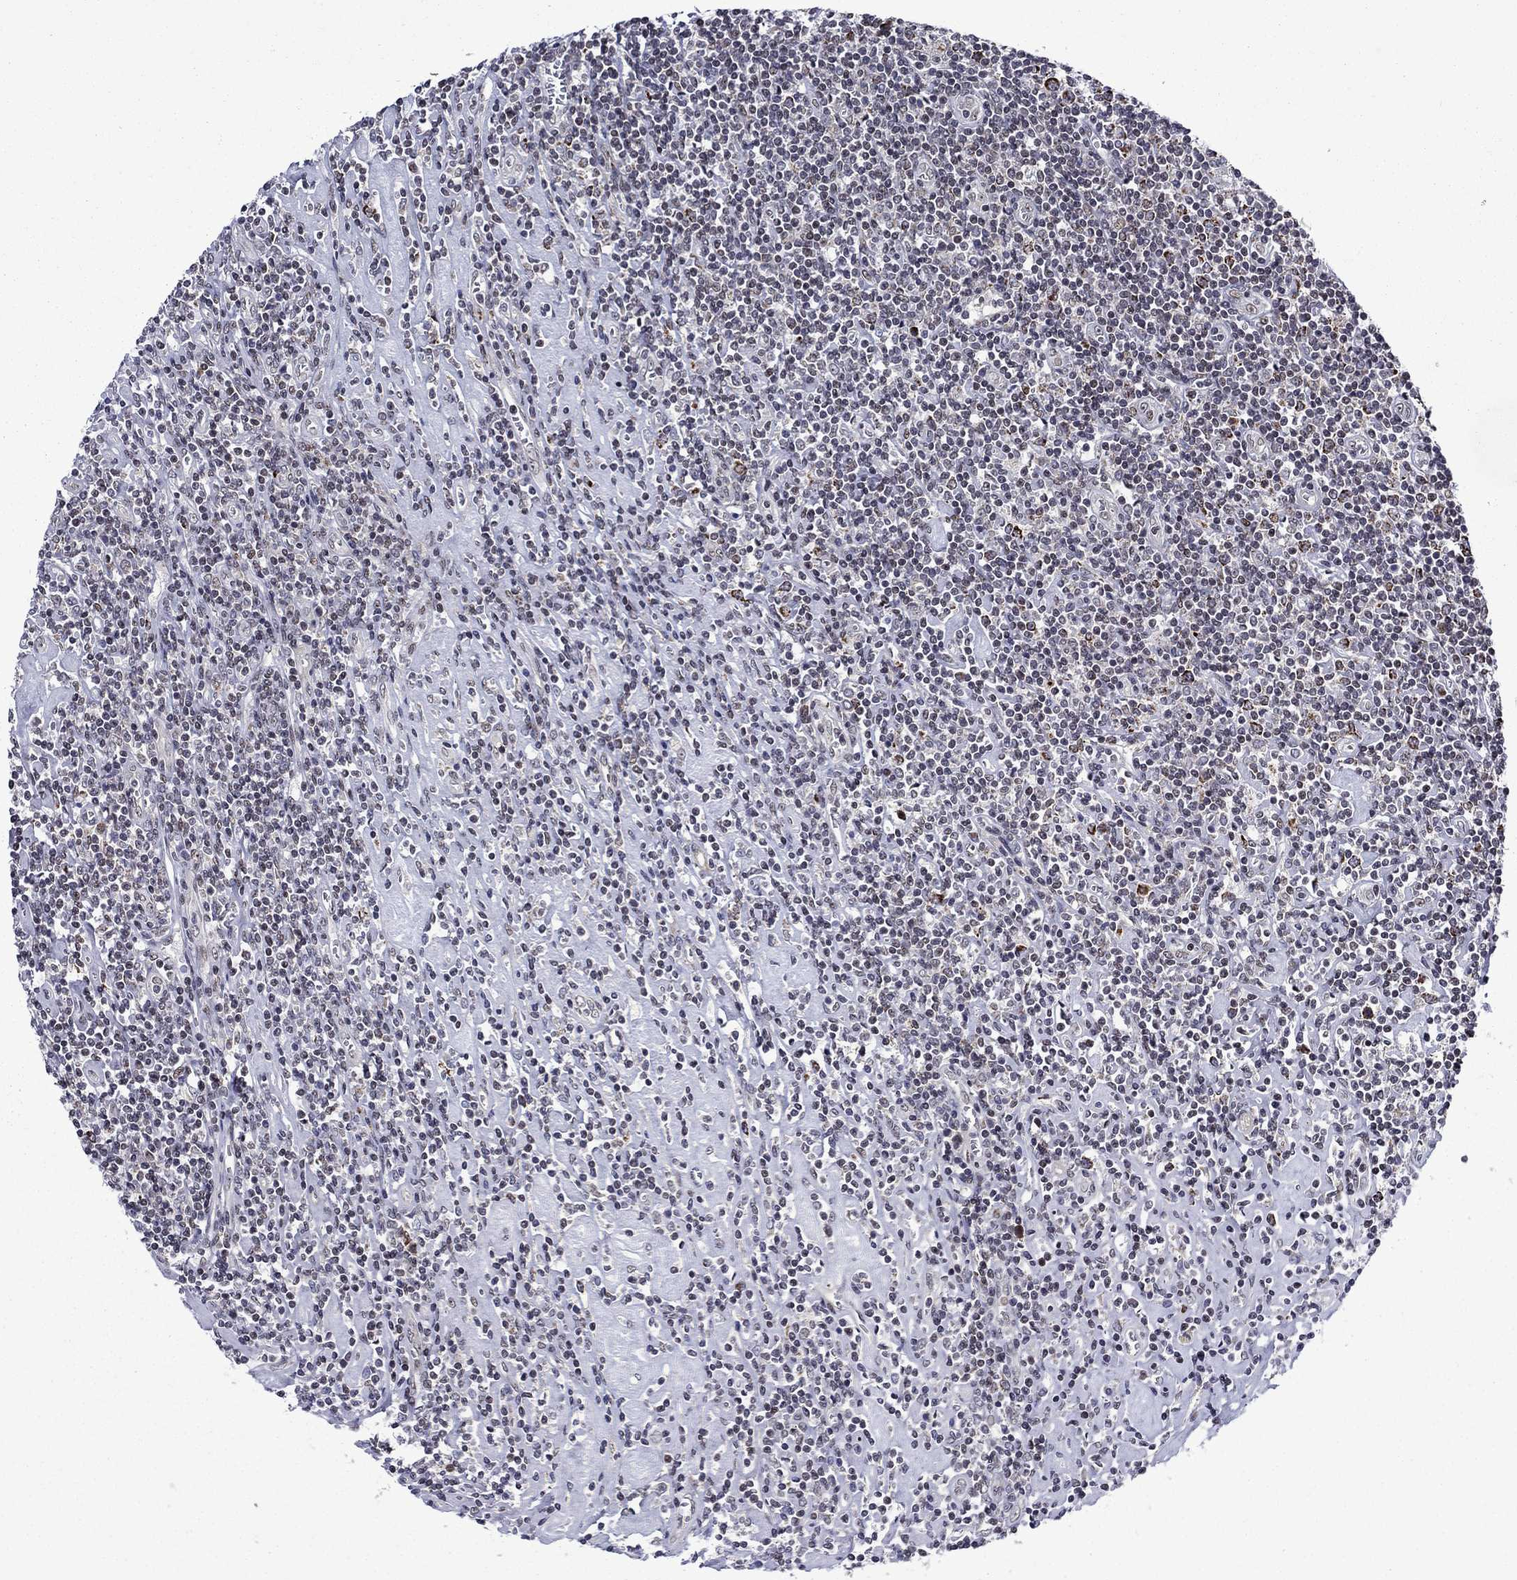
{"staining": {"intensity": "negative", "quantity": "none", "location": "none"}, "tissue": "lymphoma", "cell_type": "Tumor cells", "image_type": "cancer", "snomed": [{"axis": "morphology", "description": "Hodgkin's disease, NOS"}, {"axis": "topography", "description": "Lymph node"}], "caption": "The photomicrograph exhibits no significant positivity in tumor cells of lymphoma.", "gene": "SURF2", "patient": {"sex": "male", "age": 40}}